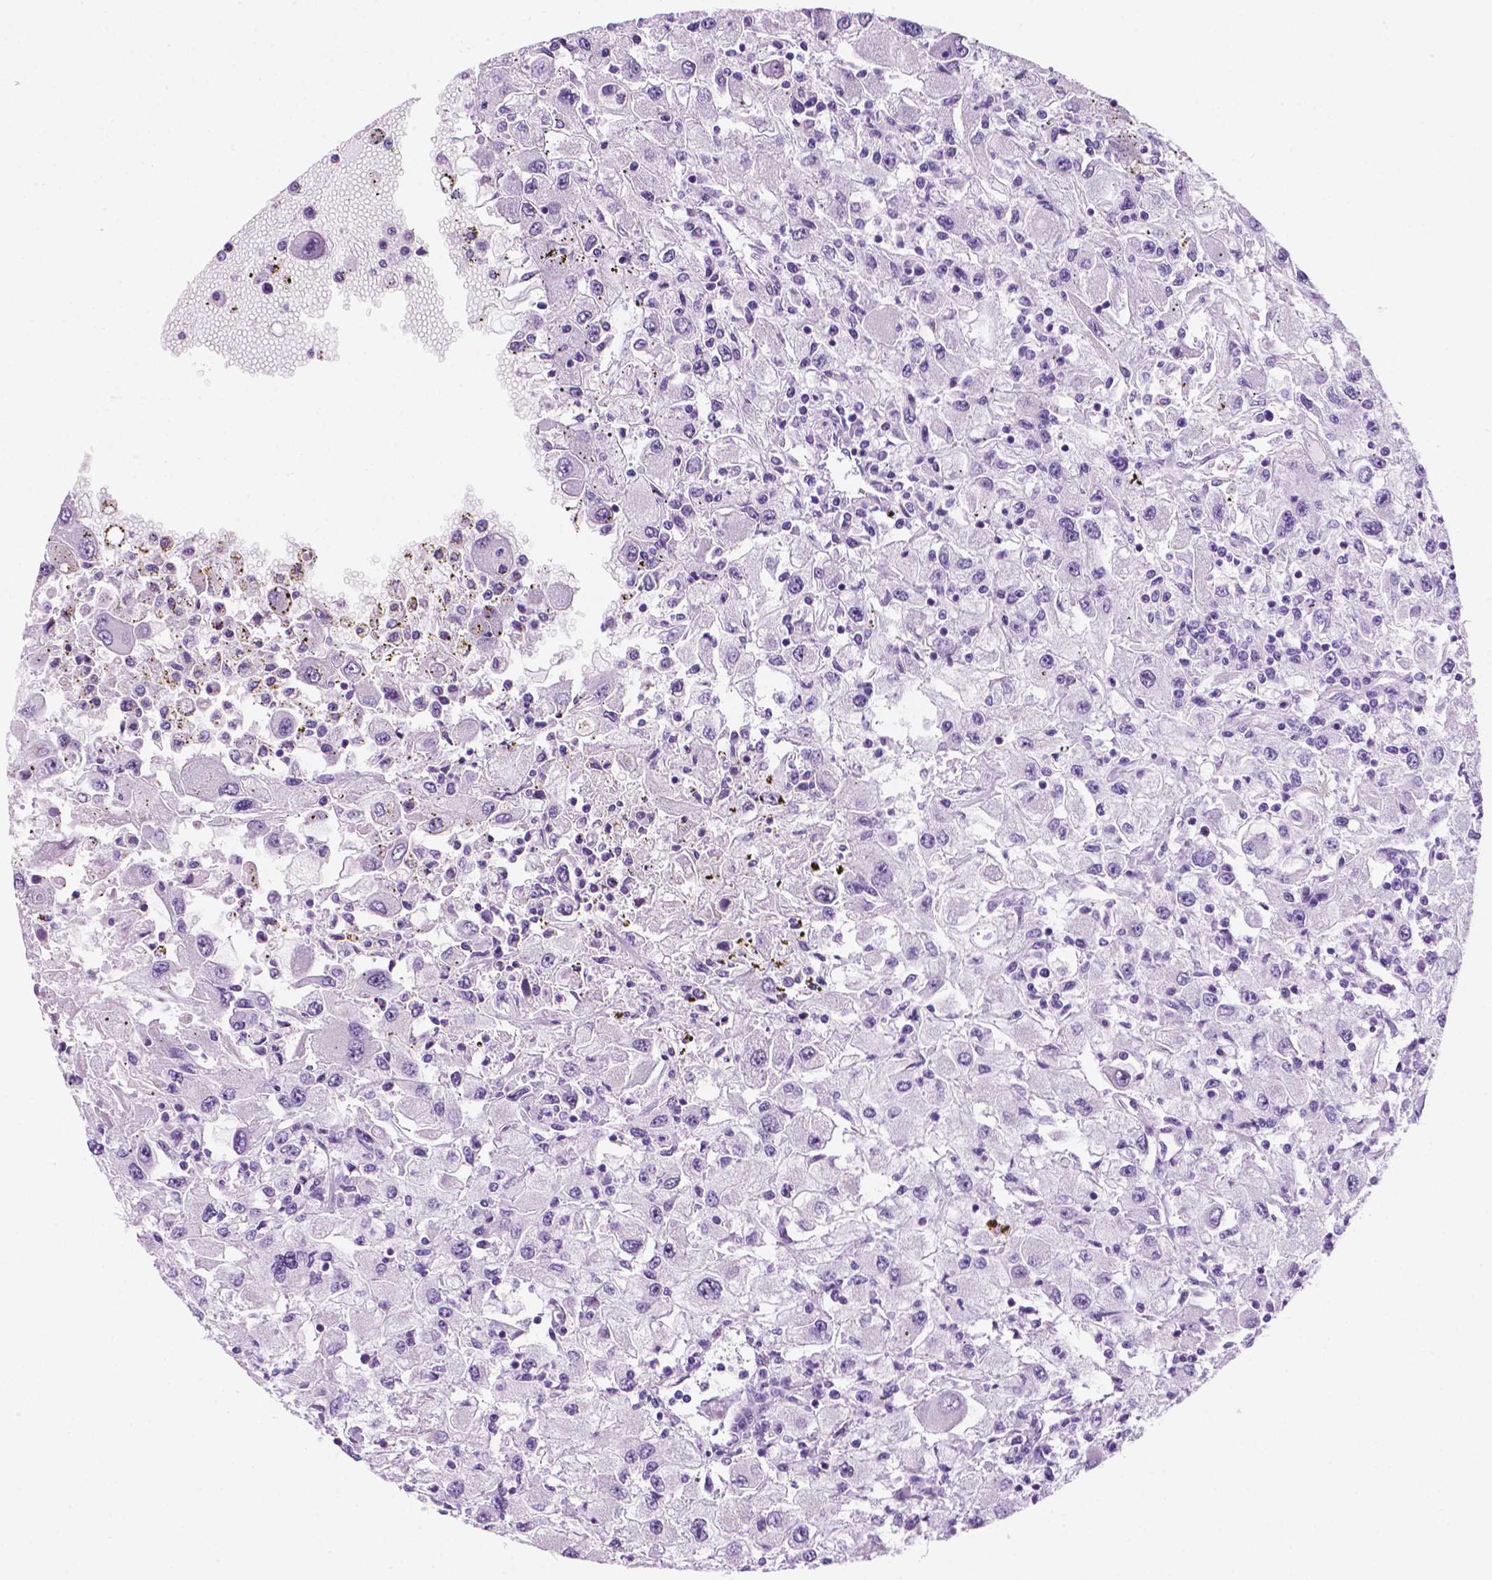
{"staining": {"intensity": "negative", "quantity": "none", "location": "none"}, "tissue": "renal cancer", "cell_type": "Tumor cells", "image_type": "cancer", "snomed": [{"axis": "morphology", "description": "Adenocarcinoma, NOS"}, {"axis": "topography", "description": "Kidney"}], "caption": "IHC histopathology image of adenocarcinoma (renal) stained for a protein (brown), which exhibits no positivity in tumor cells.", "gene": "PPL", "patient": {"sex": "female", "age": 67}}